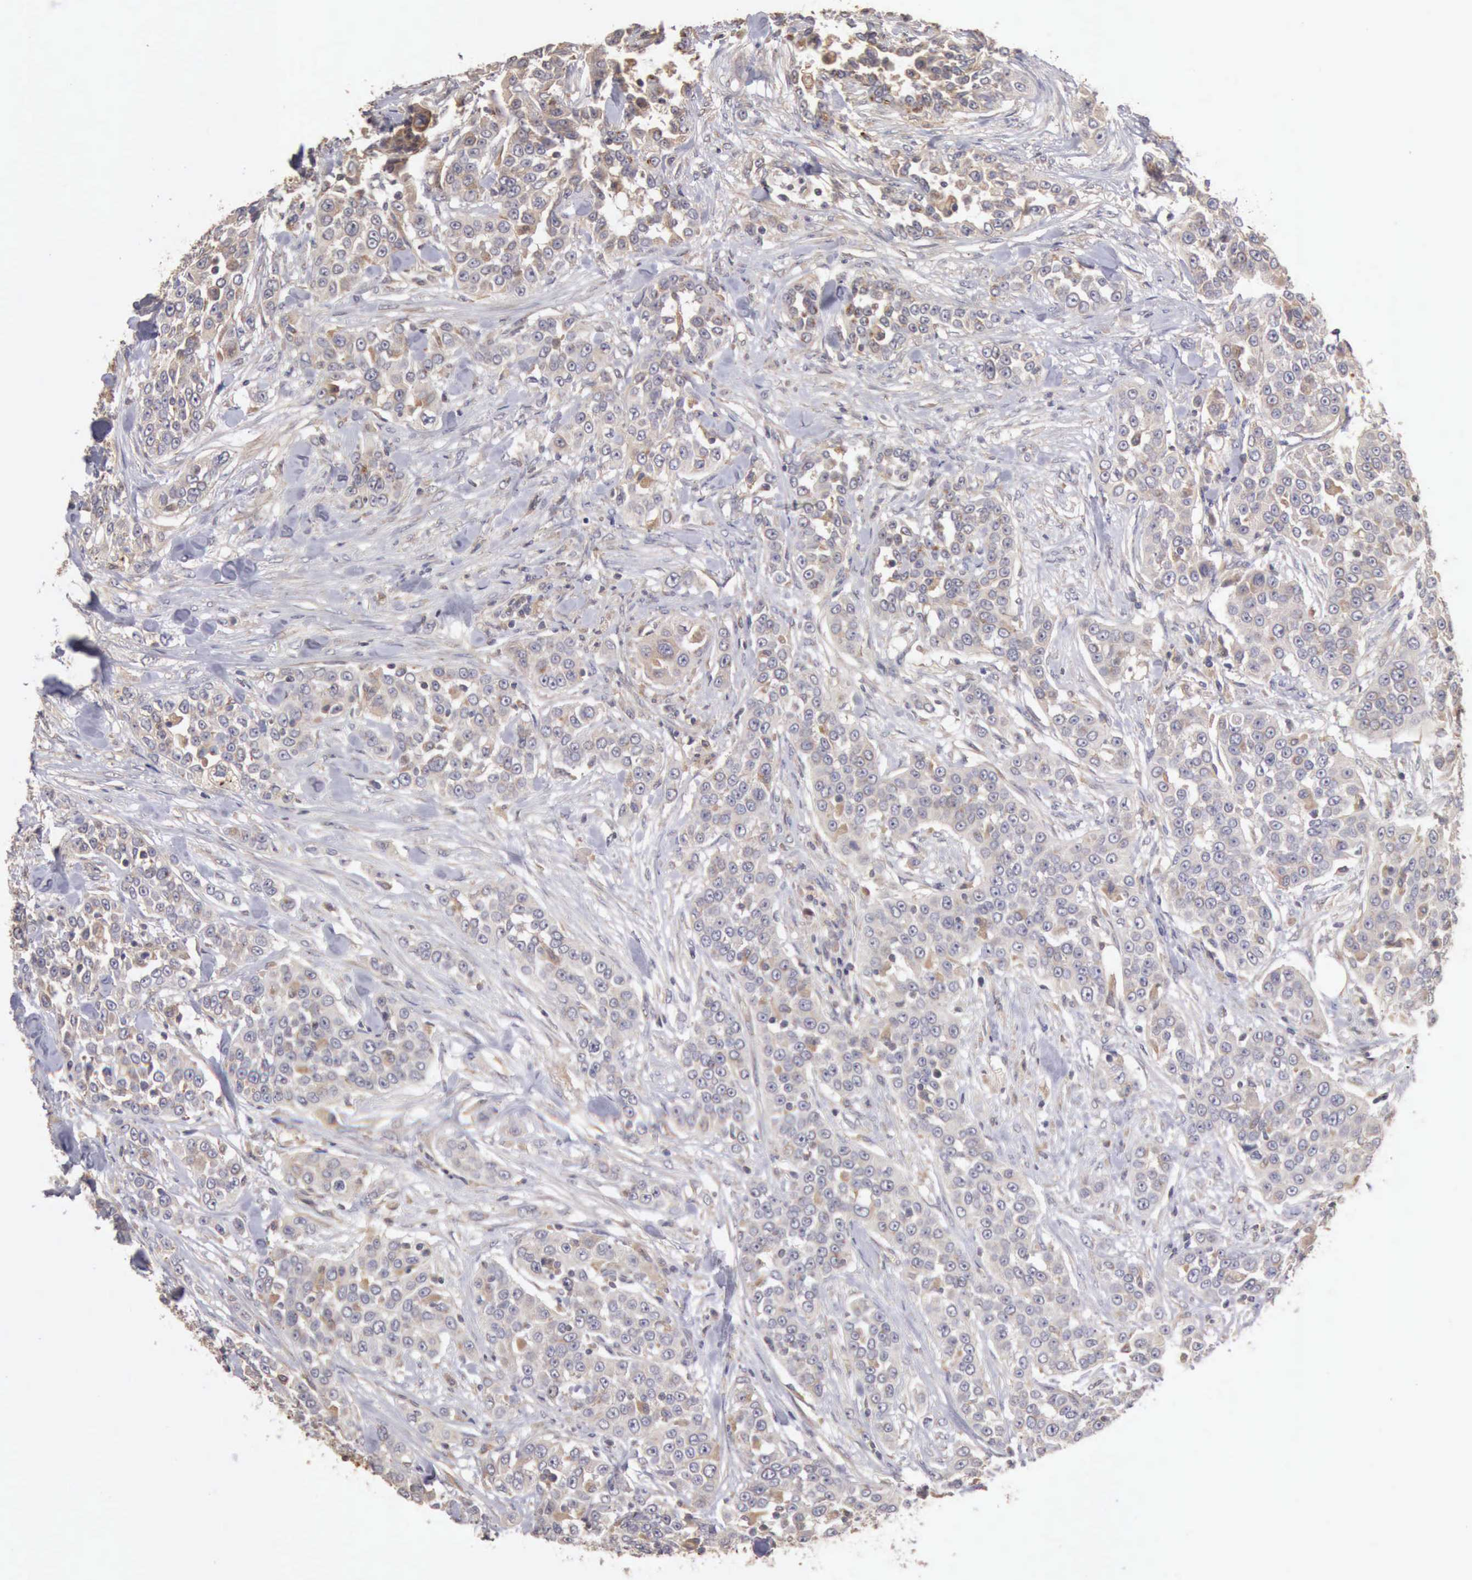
{"staining": {"intensity": "negative", "quantity": "none", "location": "none"}, "tissue": "urothelial cancer", "cell_type": "Tumor cells", "image_type": "cancer", "snomed": [{"axis": "morphology", "description": "Urothelial carcinoma, High grade"}, {"axis": "topography", "description": "Urinary bladder"}], "caption": "An immunohistochemistry (IHC) image of urothelial cancer is shown. There is no staining in tumor cells of urothelial cancer.", "gene": "BMX", "patient": {"sex": "female", "age": 80}}